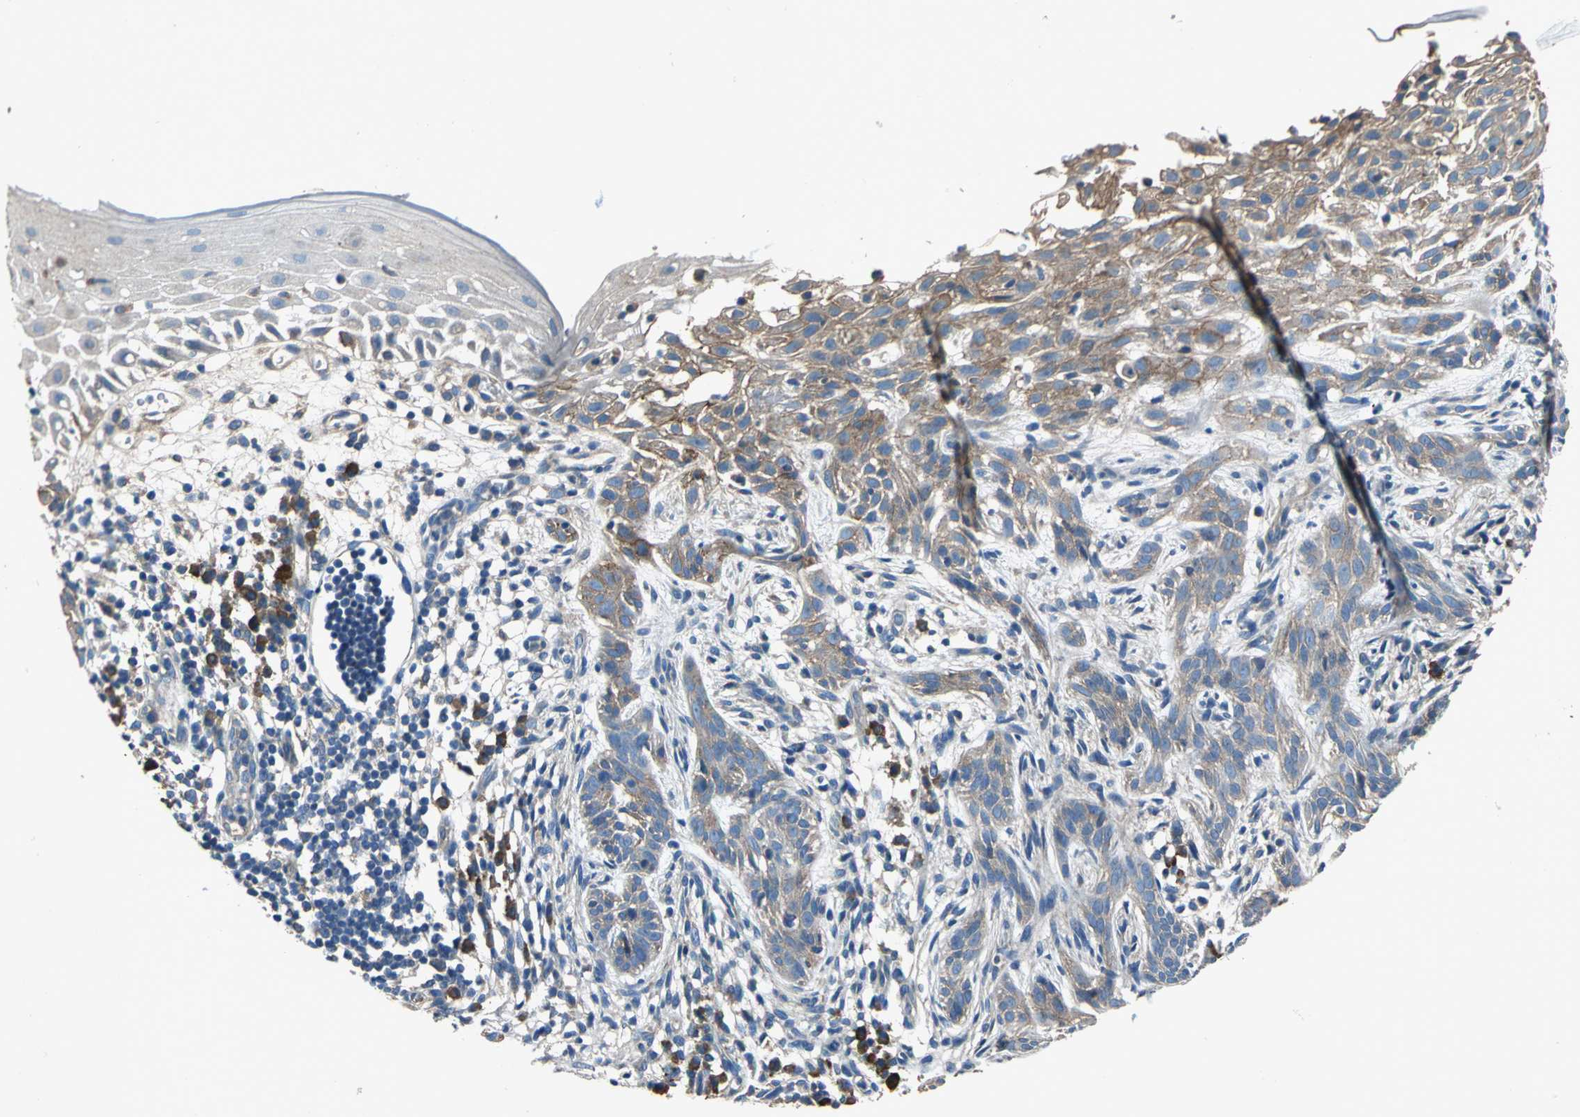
{"staining": {"intensity": "weak", "quantity": ">75%", "location": "cytoplasmic/membranous"}, "tissue": "skin cancer", "cell_type": "Tumor cells", "image_type": "cancer", "snomed": [{"axis": "morphology", "description": "Normal tissue, NOS"}, {"axis": "morphology", "description": "Basal cell carcinoma"}, {"axis": "topography", "description": "Skin"}], "caption": "Immunohistochemical staining of skin basal cell carcinoma demonstrates low levels of weak cytoplasmic/membranous staining in approximately >75% of tumor cells. The protein of interest is stained brown, and the nuclei are stained in blue (DAB IHC with brightfield microscopy, high magnification).", "gene": "HEPH", "patient": {"sex": "female", "age": 69}}